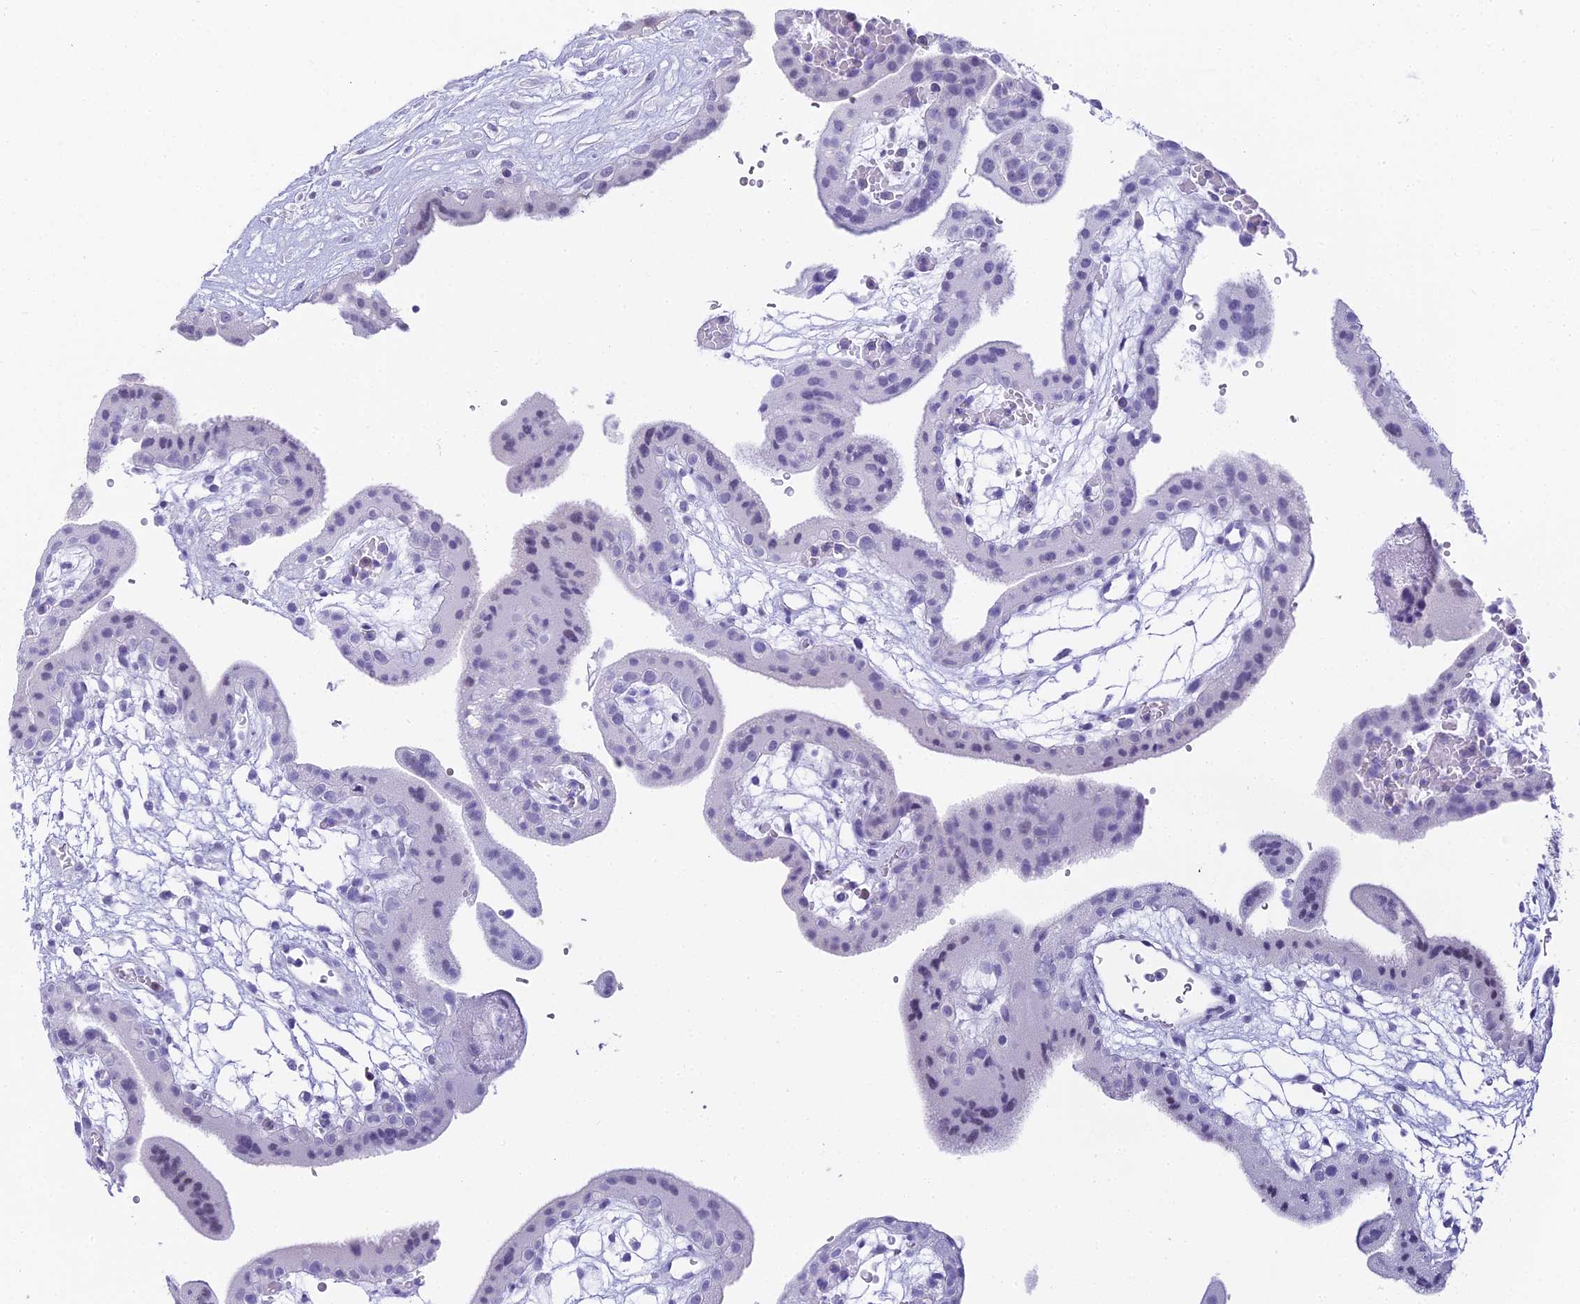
{"staining": {"intensity": "moderate", "quantity": "25%-75%", "location": "nuclear"}, "tissue": "placenta", "cell_type": "Decidual cells", "image_type": "normal", "snomed": [{"axis": "morphology", "description": "Normal tissue, NOS"}, {"axis": "topography", "description": "Placenta"}], "caption": "This histopathology image reveals normal placenta stained with IHC to label a protein in brown. The nuclear of decidual cells show moderate positivity for the protein. Nuclei are counter-stained blue.", "gene": "ABHD14A", "patient": {"sex": "female", "age": 18}}